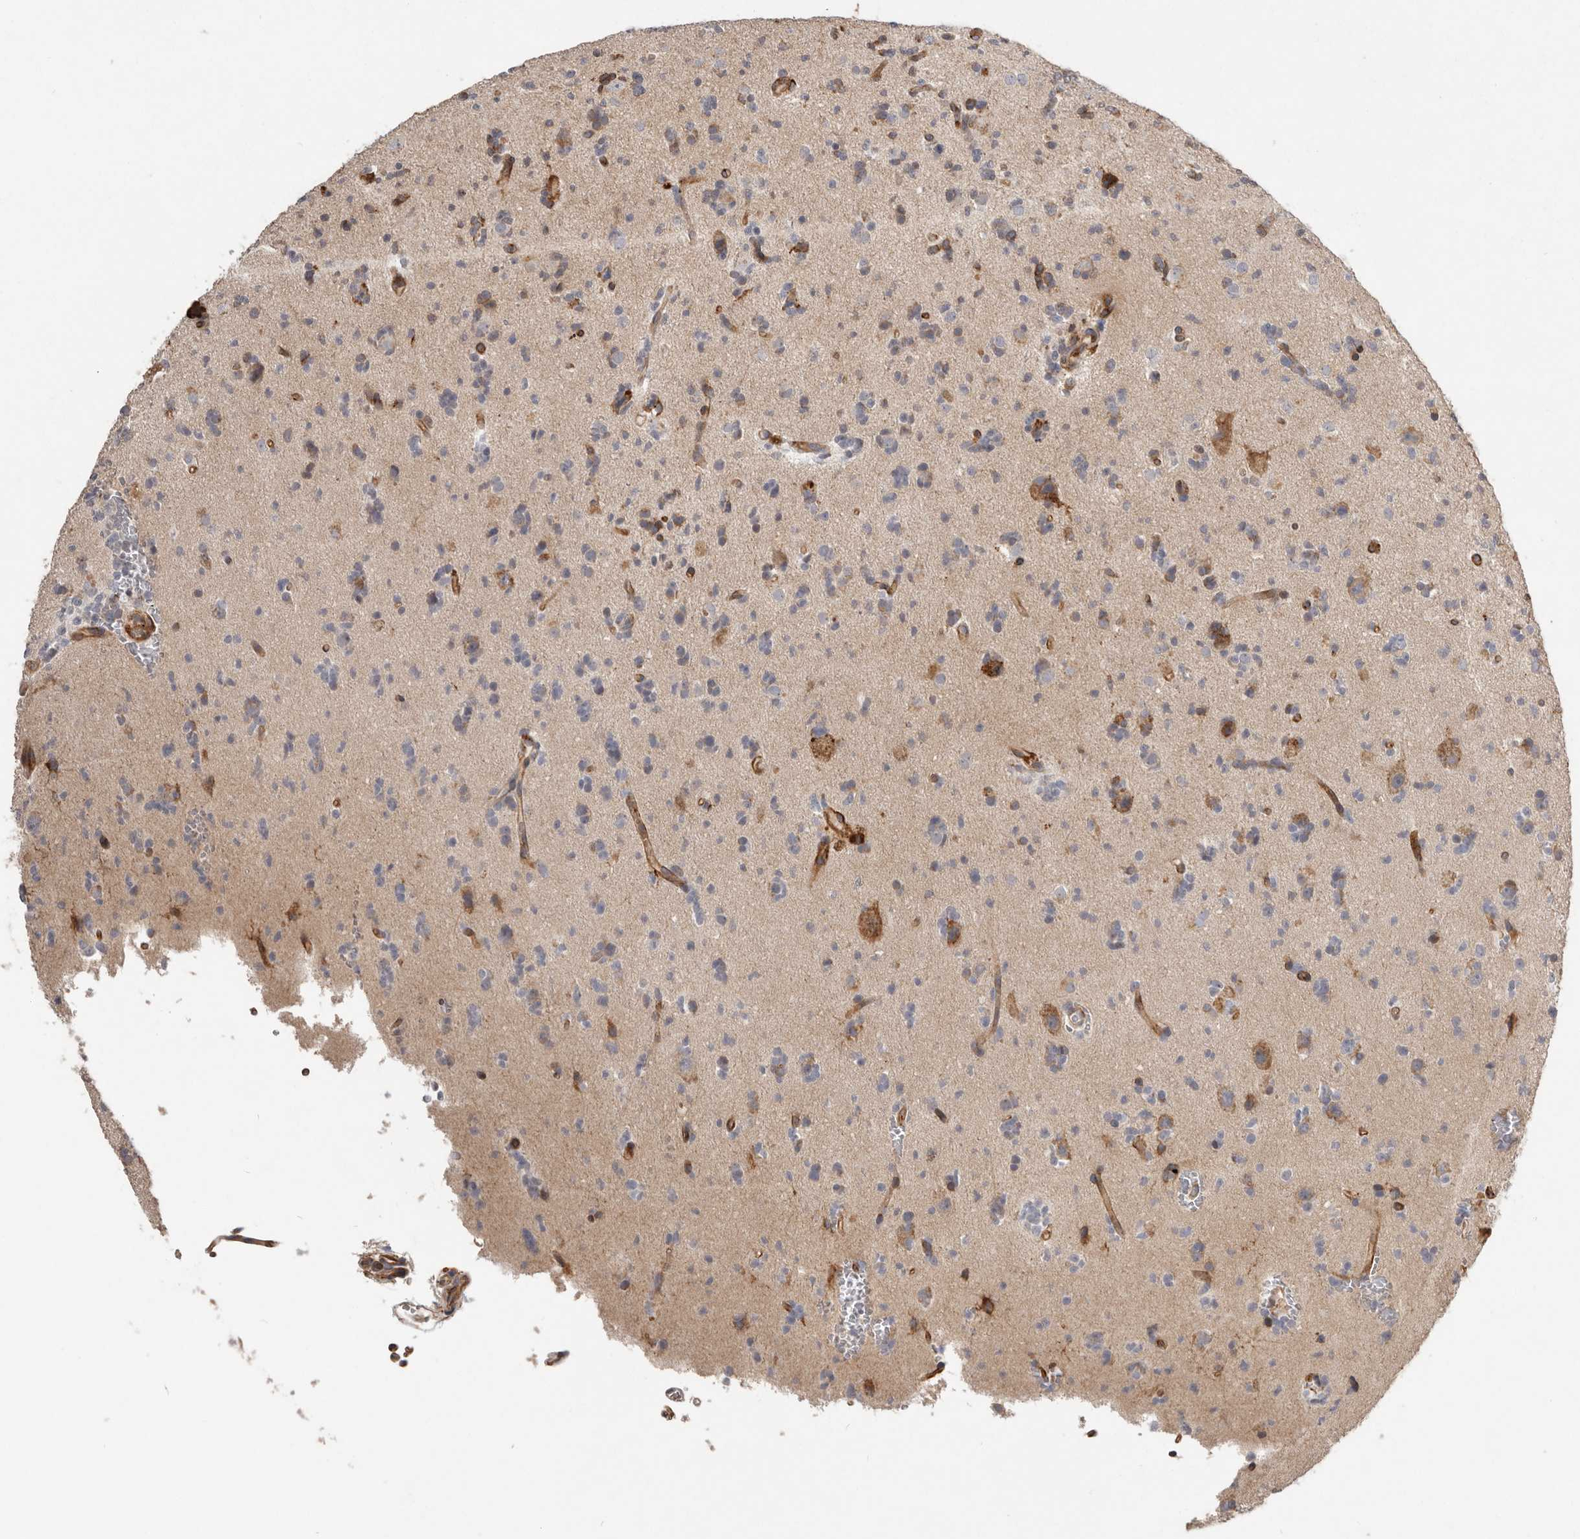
{"staining": {"intensity": "negative", "quantity": "none", "location": "none"}, "tissue": "glioma", "cell_type": "Tumor cells", "image_type": "cancer", "snomed": [{"axis": "morphology", "description": "Glioma, malignant, High grade"}, {"axis": "topography", "description": "Brain"}], "caption": "High power microscopy photomicrograph of an IHC micrograph of glioma, revealing no significant expression in tumor cells.", "gene": "WDTC1", "patient": {"sex": "female", "age": 62}}